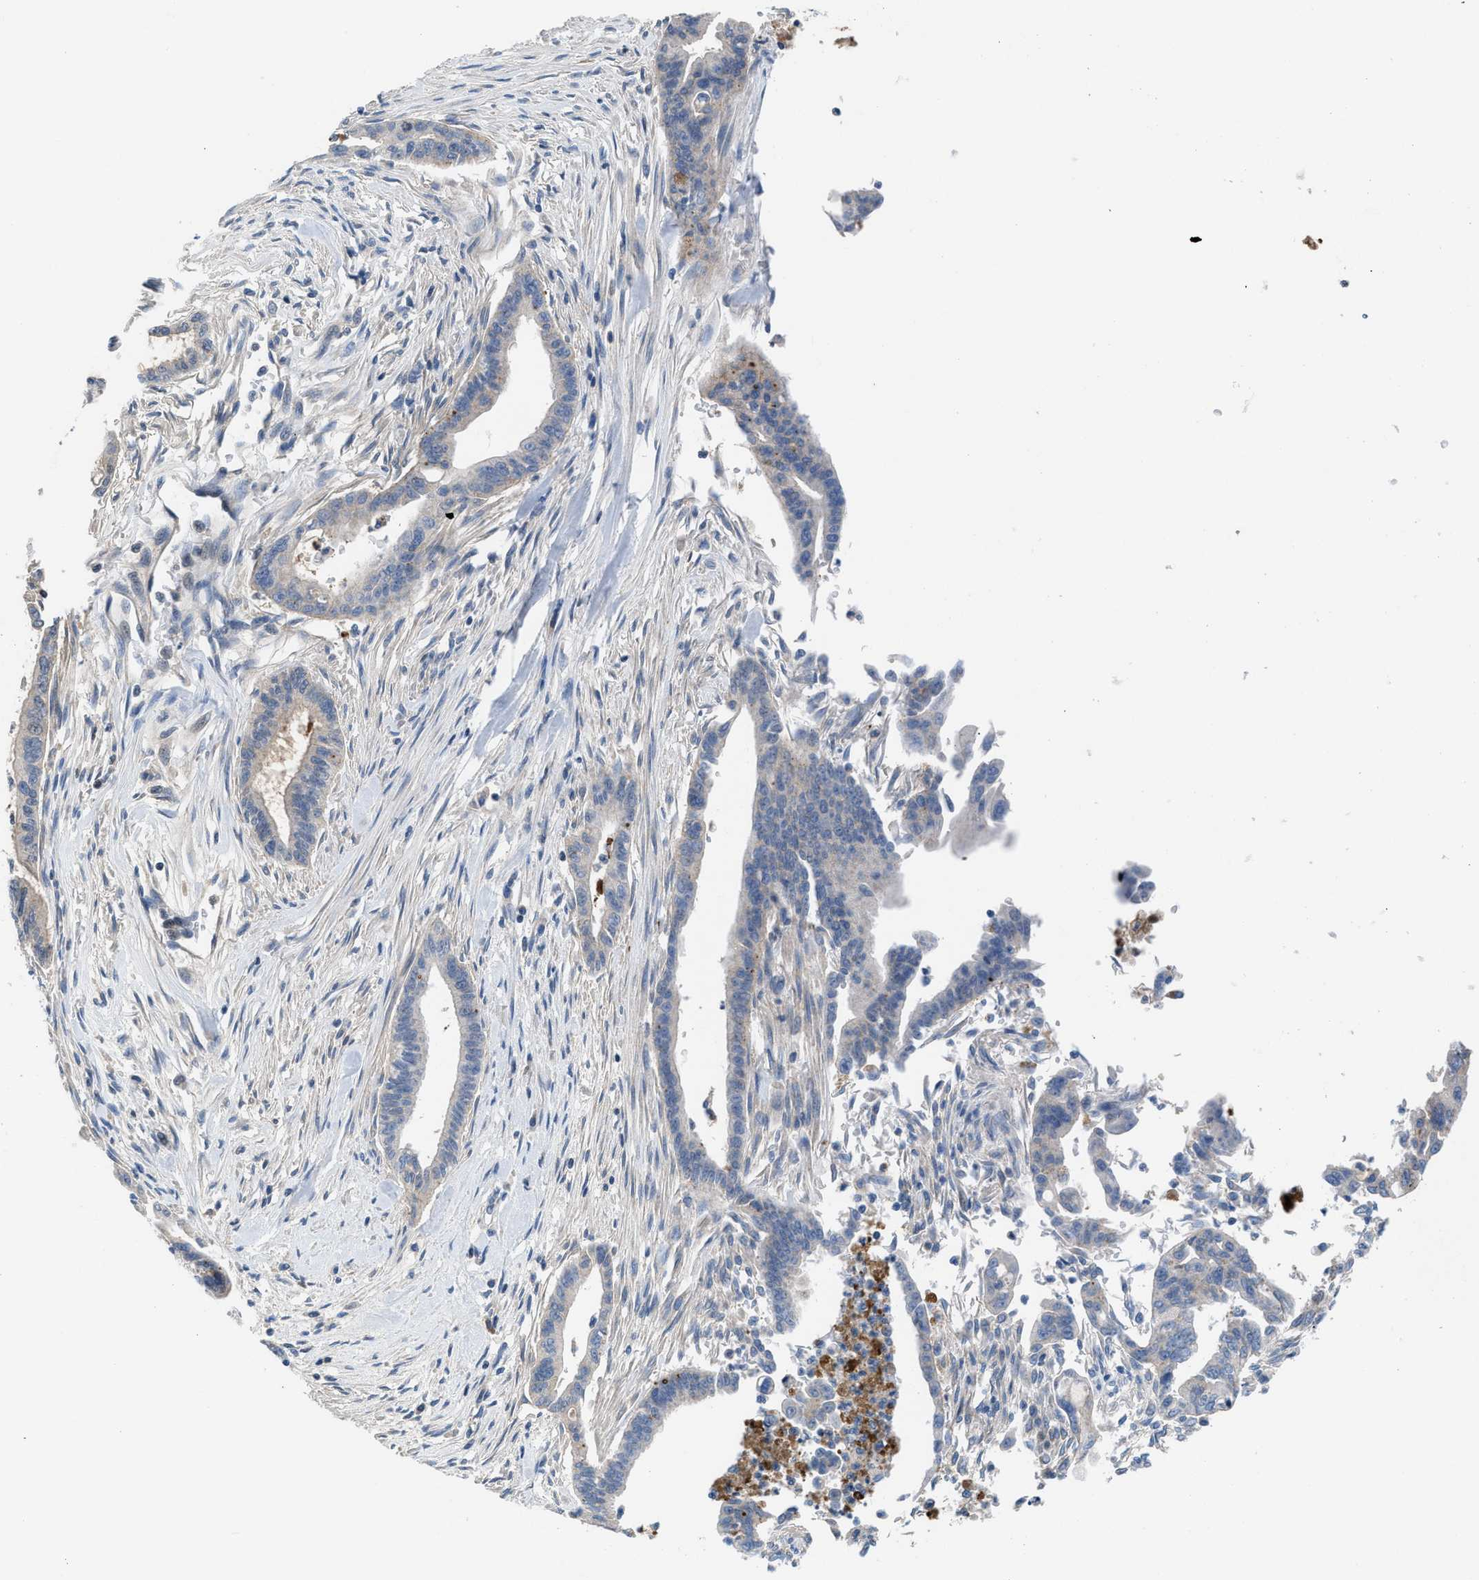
{"staining": {"intensity": "weak", "quantity": "<25%", "location": "cytoplasmic/membranous"}, "tissue": "pancreatic cancer", "cell_type": "Tumor cells", "image_type": "cancer", "snomed": [{"axis": "morphology", "description": "Adenocarcinoma, NOS"}, {"axis": "topography", "description": "Pancreas"}], "caption": "The immunohistochemistry histopathology image has no significant staining in tumor cells of pancreatic cancer (adenocarcinoma) tissue.", "gene": "HPX", "patient": {"sex": "male", "age": 70}}